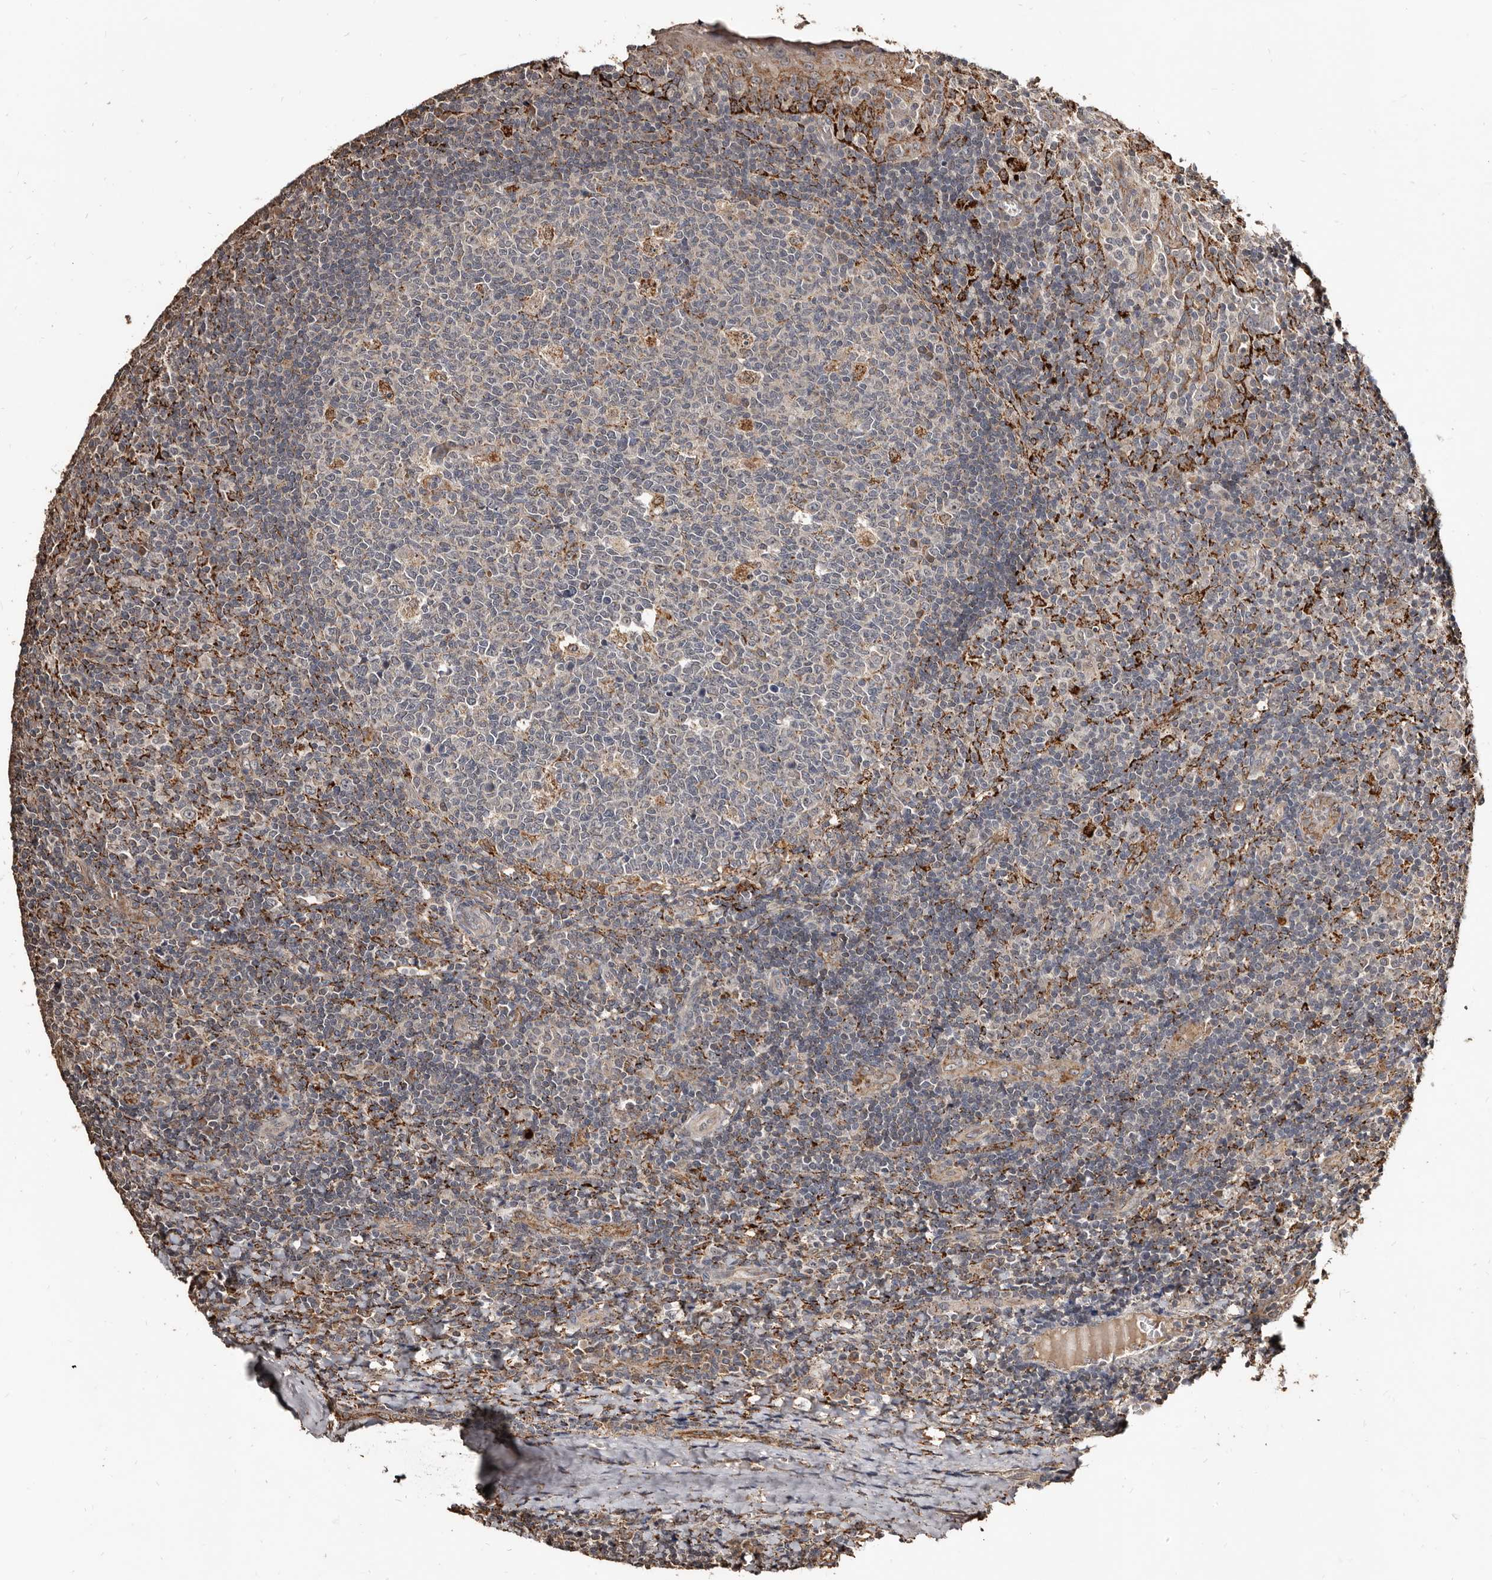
{"staining": {"intensity": "moderate", "quantity": "<25%", "location": "cytoplasmic/membranous"}, "tissue": "tonsil", "cell_type": "Germinal center cells", "image_type": "normal", "snomed": [{"axis": "morphology", "description": "Normal tissue, NOS"}, {"axis": "topography", "description": "Tonsil"}], "caption": "This histopathology image reveals unremarkable tonsil stained with immunohistochemistry to label a protein in brown. The cytoplasmic/membranous of germinal center cells show moderate positivity for the protein. Nuclei are counter-stained blue.", "gene": "AKAP7", "patient": {"sex": "female", "age": 19}}